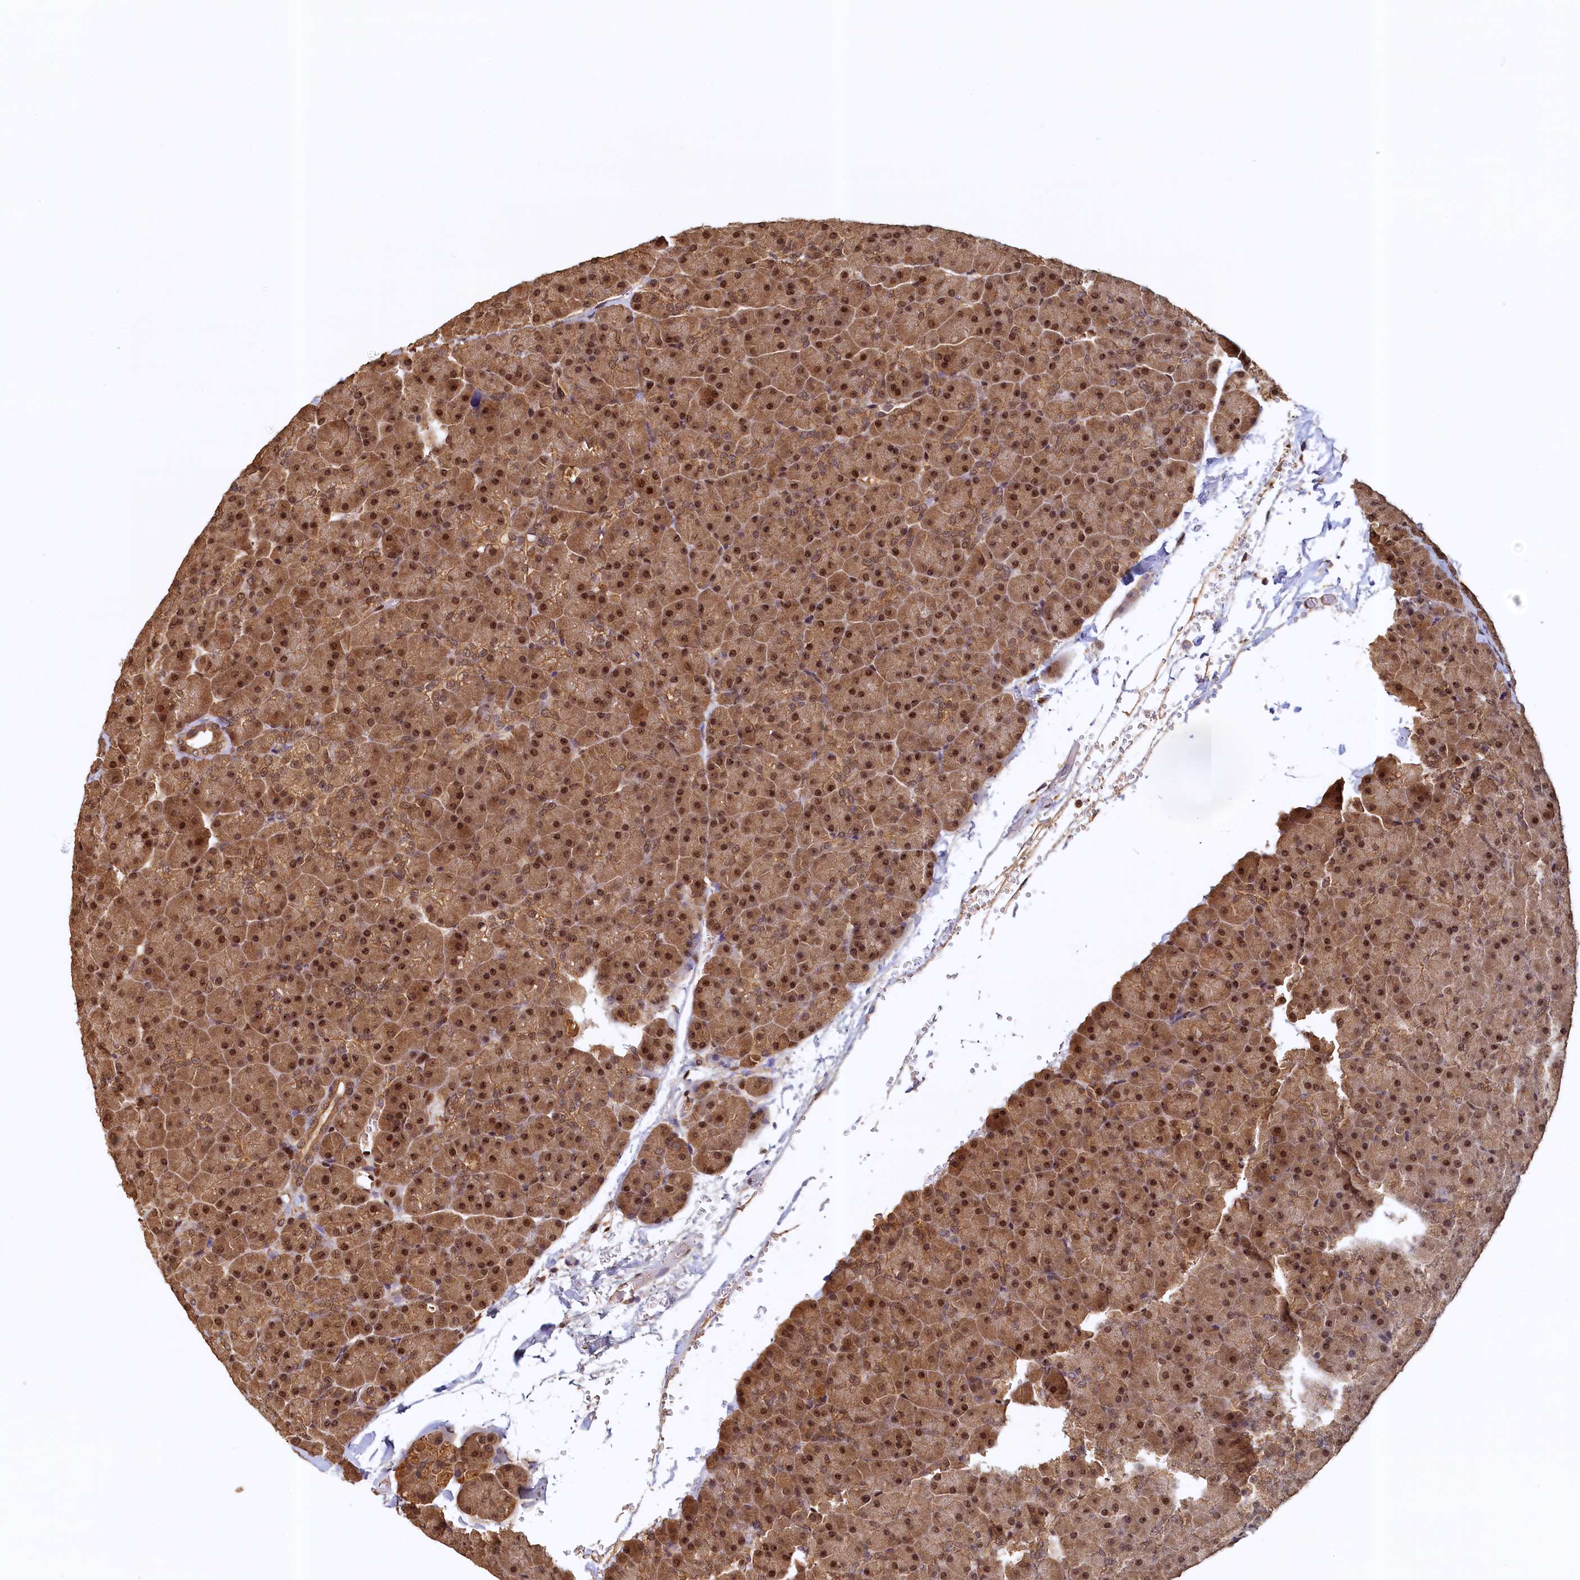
{"staining": {"intensity": "moderate", "quantity": ">75%", "location": "cytoplasmic/membranous,nuclear"}, "tissue": "pancreas", "cell_type": "Exocrine glandular cells", "image_type": "normal", "snomed": [{"axis": "morphology", "description": "Normal tissue, NOS"}, {"axis": "topography", "description": "Pancreas"}], "caption": "Protein expression analysis of normal human pancreas reveals moderate cytoplasmic/membranous,nuclear expression in approximately >75% of exocrine glandular cells. Immunohistochemistry (ihc) stains the protein of interest in brown and the nuclei are stained blue.", "gene": "UBL7", "patient": {"sex": "male", "age": 36}}